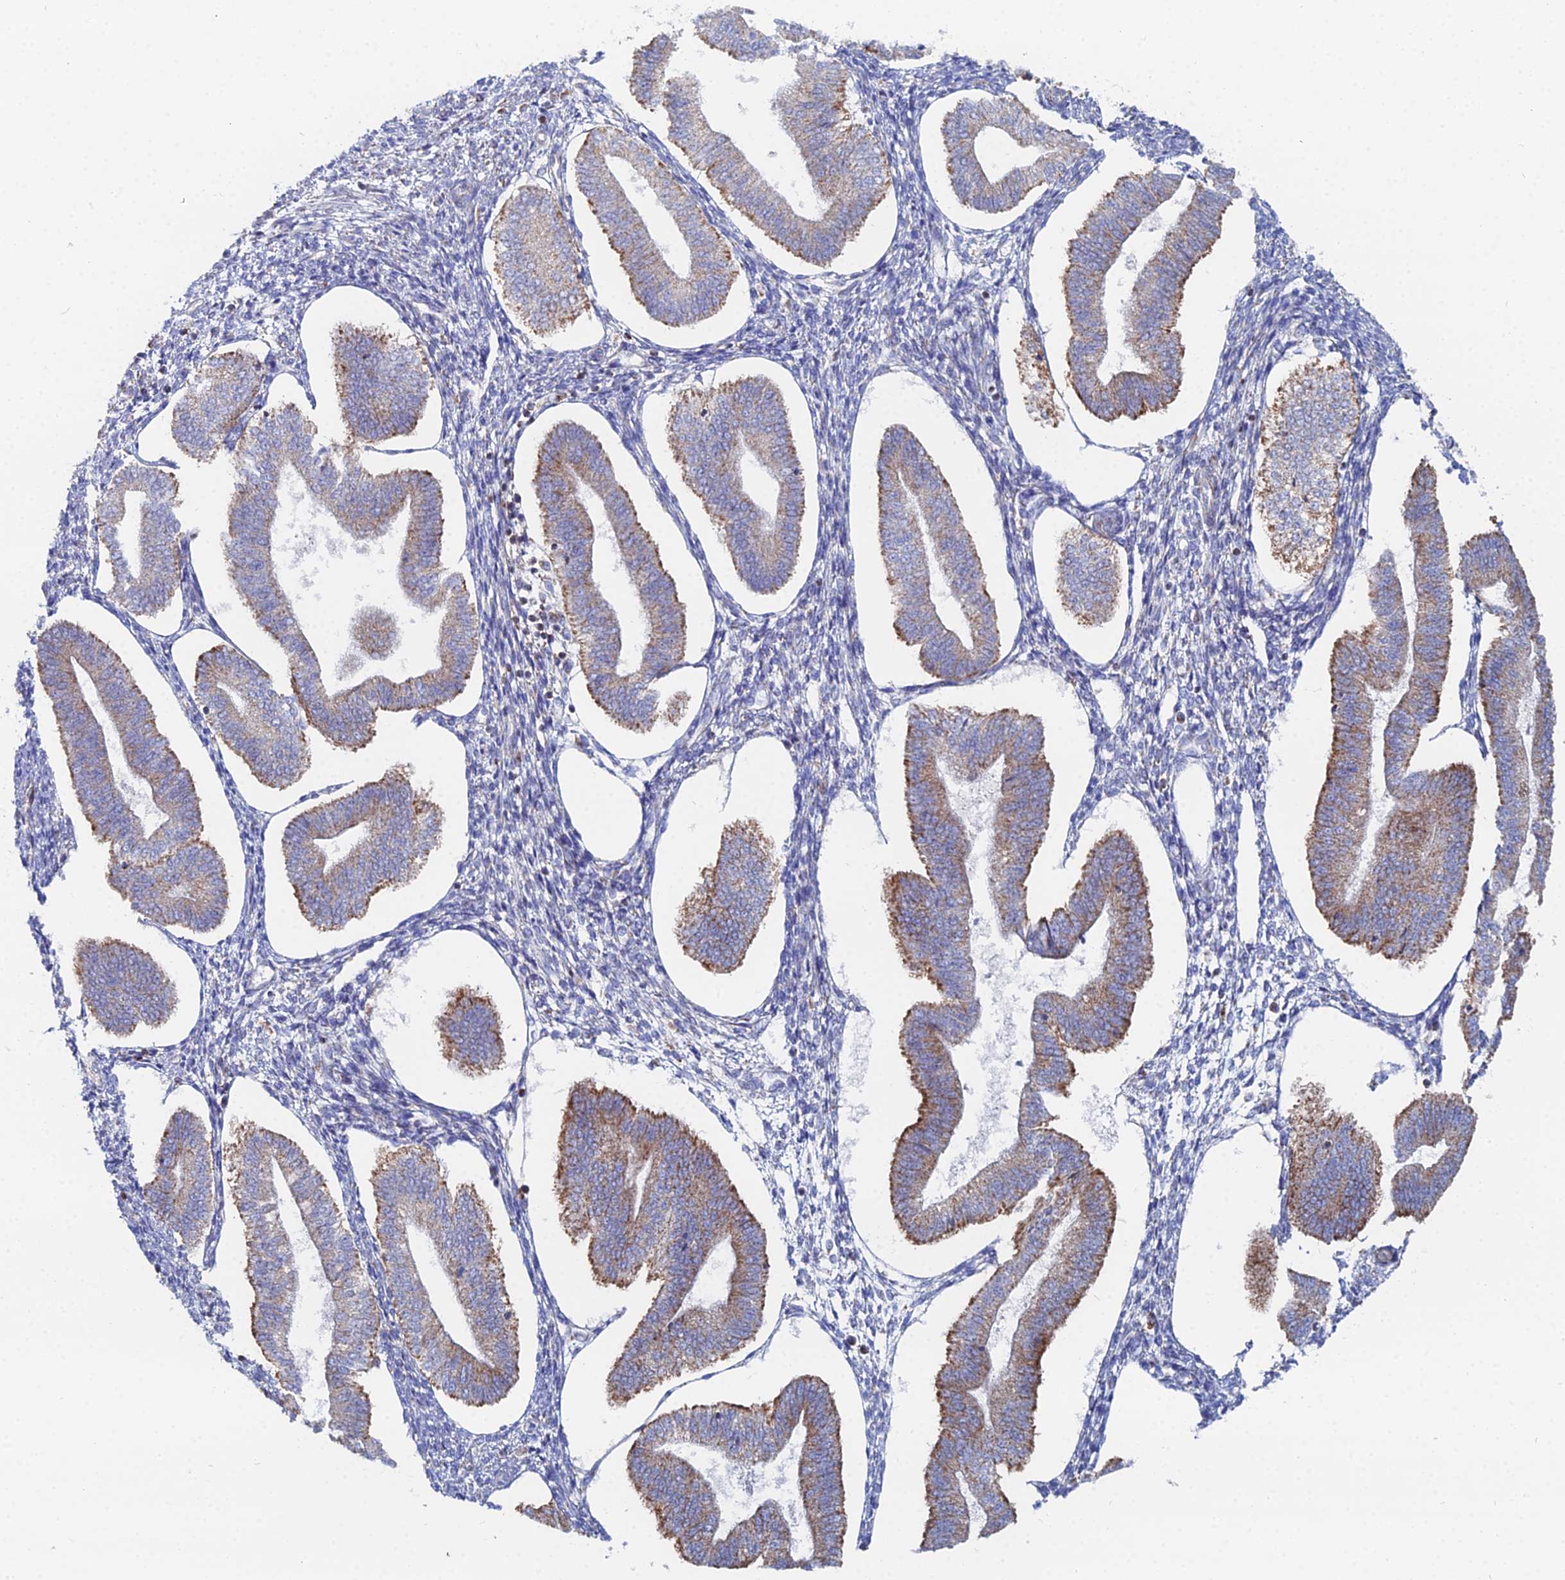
{"staining": {"intensity": "weak", "quantity": "<25%", "location": "cytoplasmic/membranous"}, "tissue": "endometrium", "cell_type": "Cells in endometrial stroma", "image_type": "normal", "snomed": [{"axis": "morphology", "description": "Normal tissue, NOS"}, {"axis": "topography", "description": "Endometrium"}], "caption": "Protein analysis of unremarkable endometrium demonstrates no significant expression in cells in endometrial stroma.", "gene": "MPC1", "patient": {"sex": "female", "age": 34}}